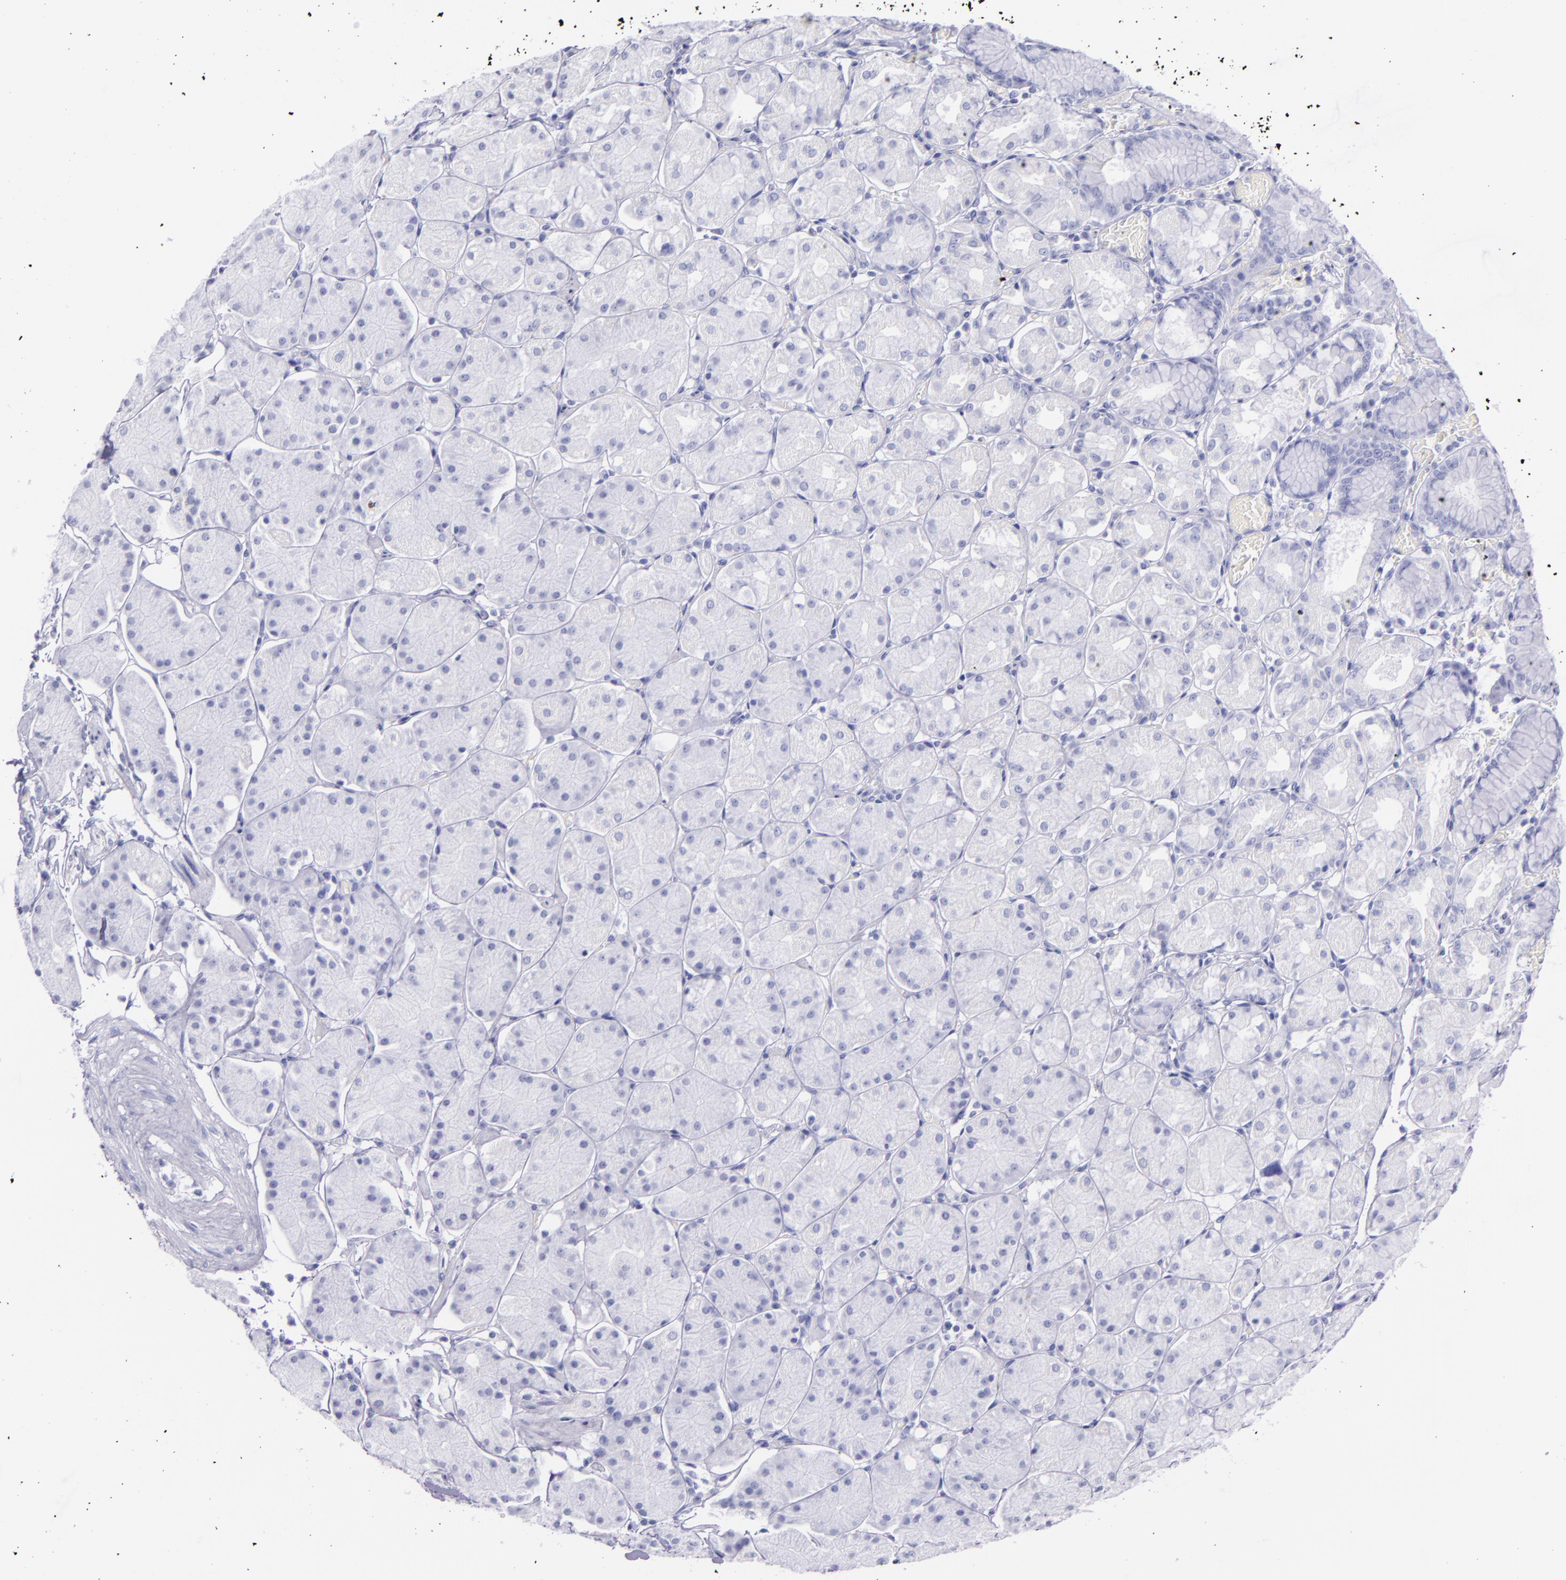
{"staining": {"intensity": "negative", "quantity": "none", "location": "none"}, "tissue": "stomach", "cell_type": "Glandular cells", "image_type": "normal", "snomed": [{"axis": "morphology", "description": "Normal tissue, NOS"}, {"axis": "topography", "description": "Stomach, upper"}, {"axis": "topography", "description": "Stomach"}], "caption": "This is an immunohistochemistry (IHC) photomicrograph of benign stomach. There is no staining in glandular cells.", "gene": "SFTPA2", "patient": {"sex": "male", "age": 76}}